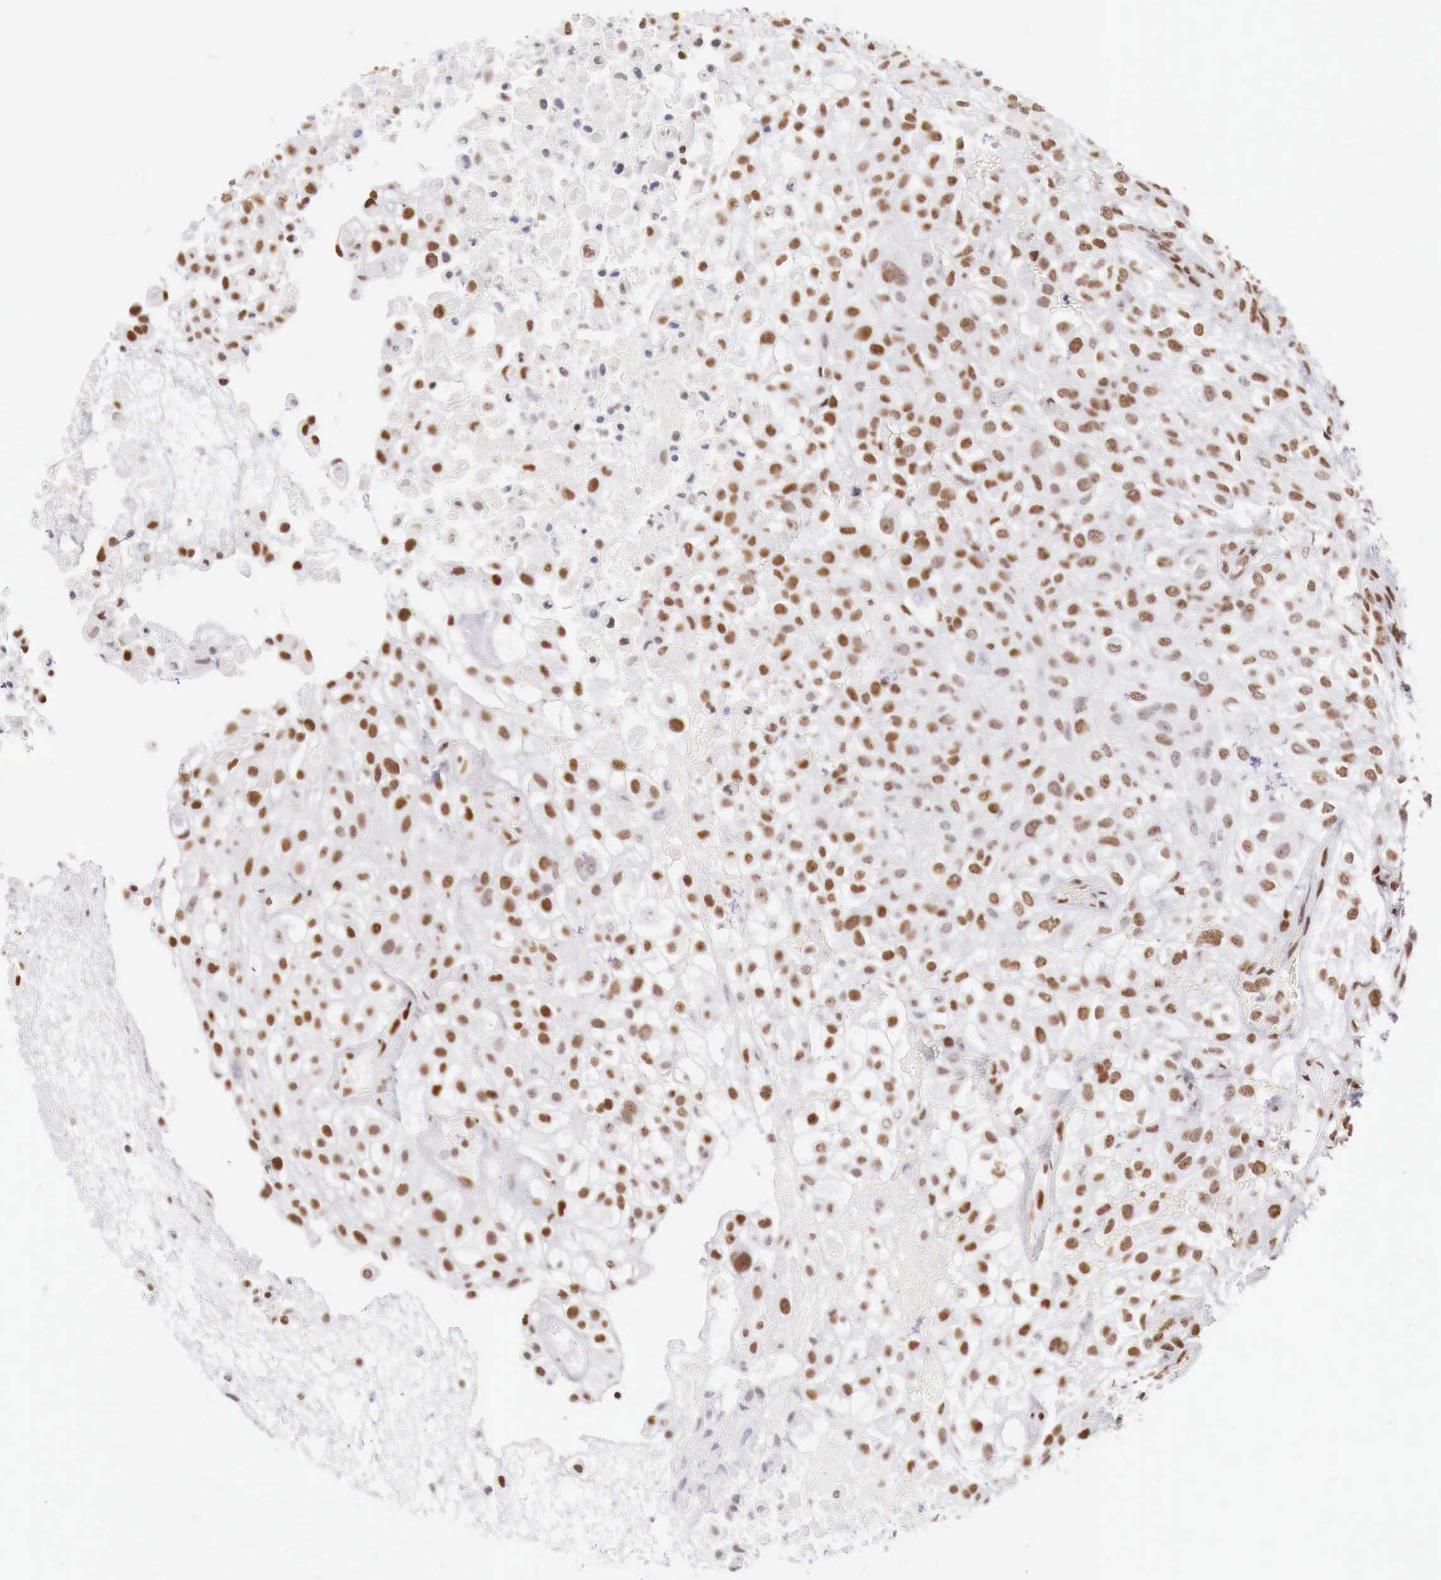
{"staining": {"intensity": "weak", "quantity": "25%-75%", "location": "nuclear"}, "tissue": "urothelial cancer", "cell_type": "Tumor cells", "image_type": "cancer", "snomed": [{"axis": "morphology", "description": "Urothelial carcinoma, High grade"}, {"axis": "topography", "description": "Urinary bladder"}], "caption": "Immunohistochemical staining of urothelial cancer displays low levels of weak nuclear staining in approximately 25%-75% of tumor cells.", "gene": "PHF14", "patient": {"sex": "male", "age": 56}}